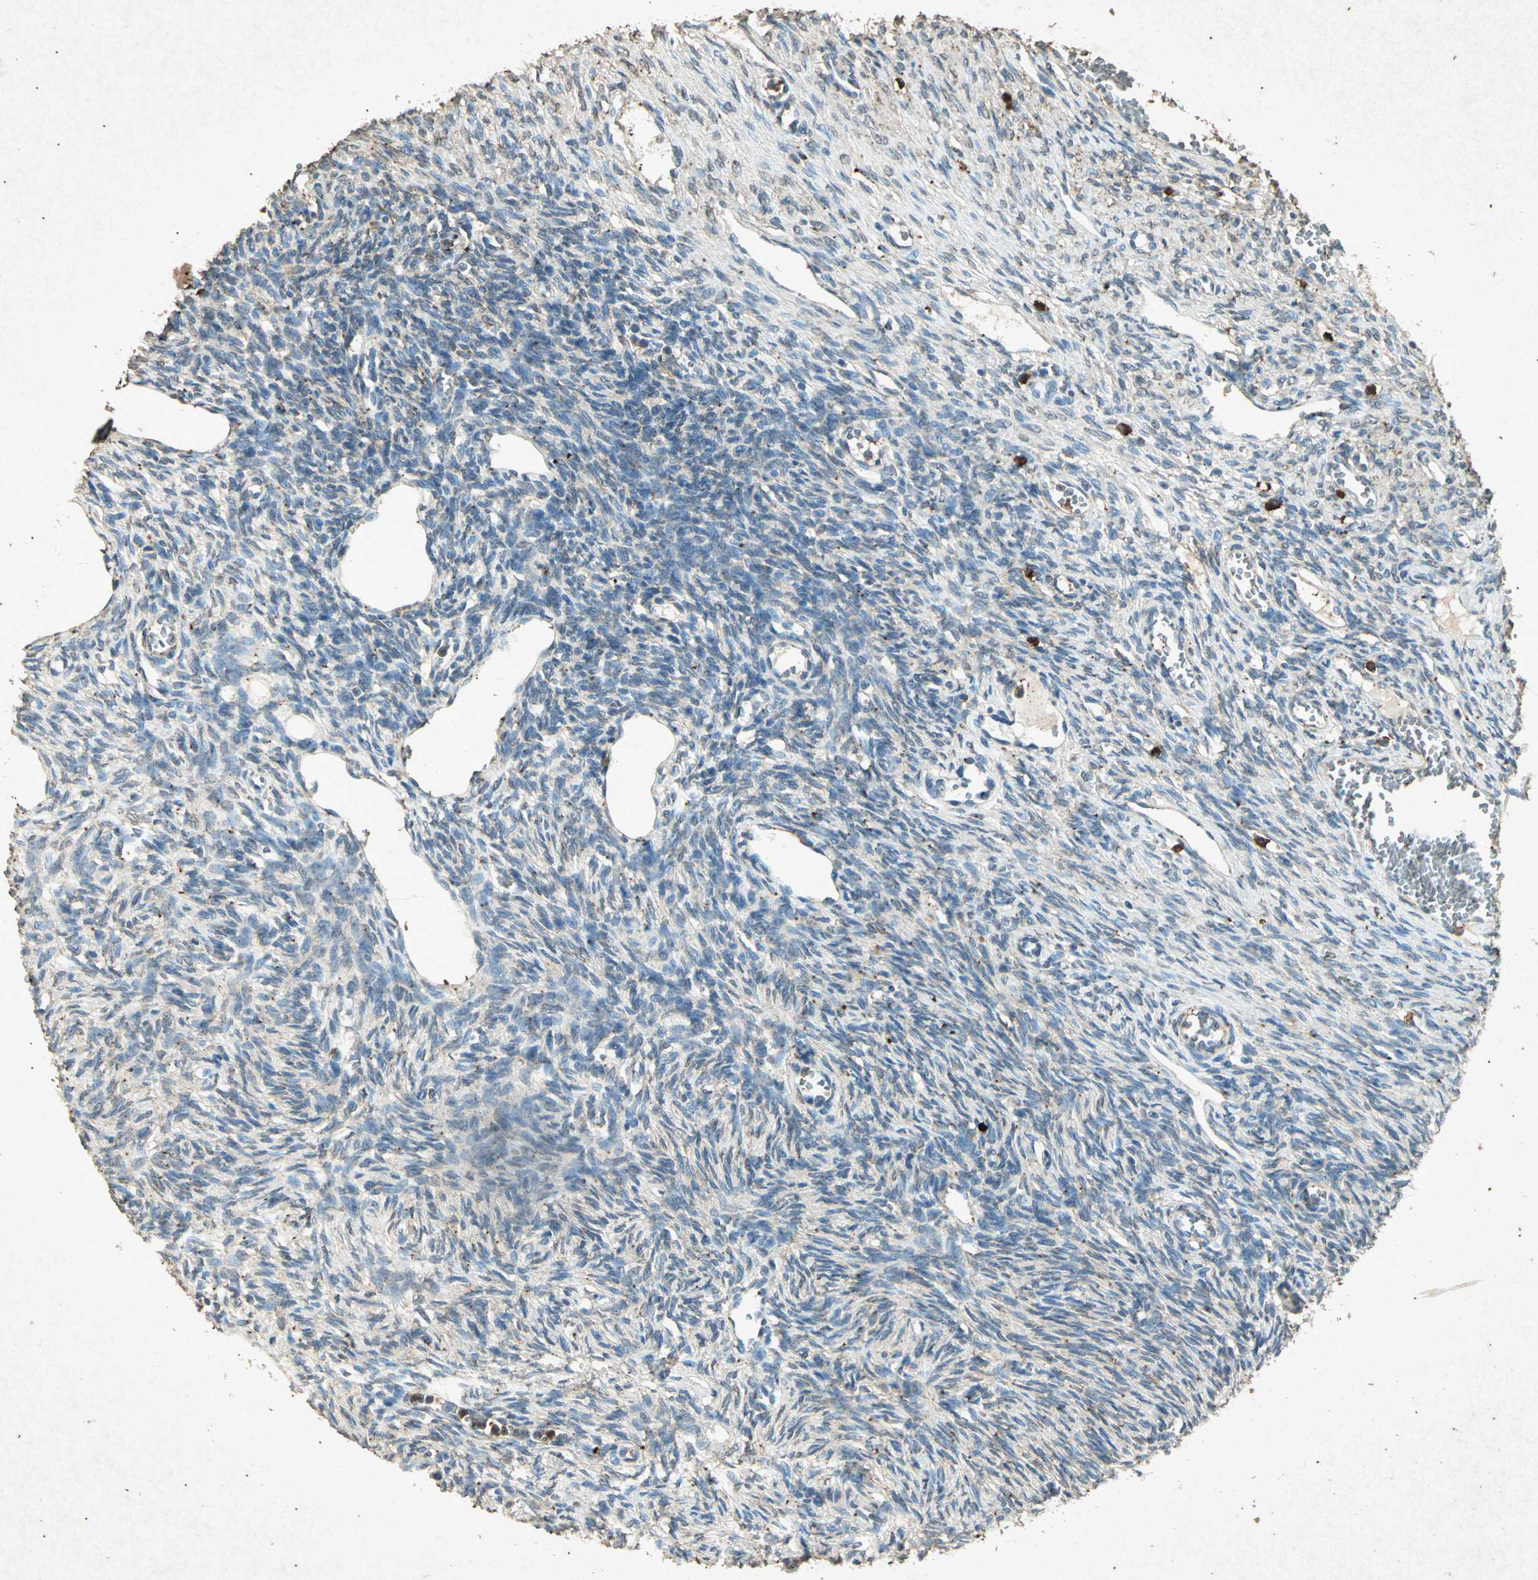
{"staining": {"intensity": "negative", "quantity": "none", "location": "none"}, "tissue": "ovary", "cell_type": "Follicle cells", "image_type": "normal", "snomed": [{"axis": "morphology", "description": "Normal tissue, NOS"}, {"axis": "topography", "description": "Ovary"}], "caption": "Follicle cells show no significant expression in normal ovary. (Immunohistochemistry, brightfield microscopy, high magnification).", "gene": "PSEN1", "patient": {"sex": "female", "age": 33}}